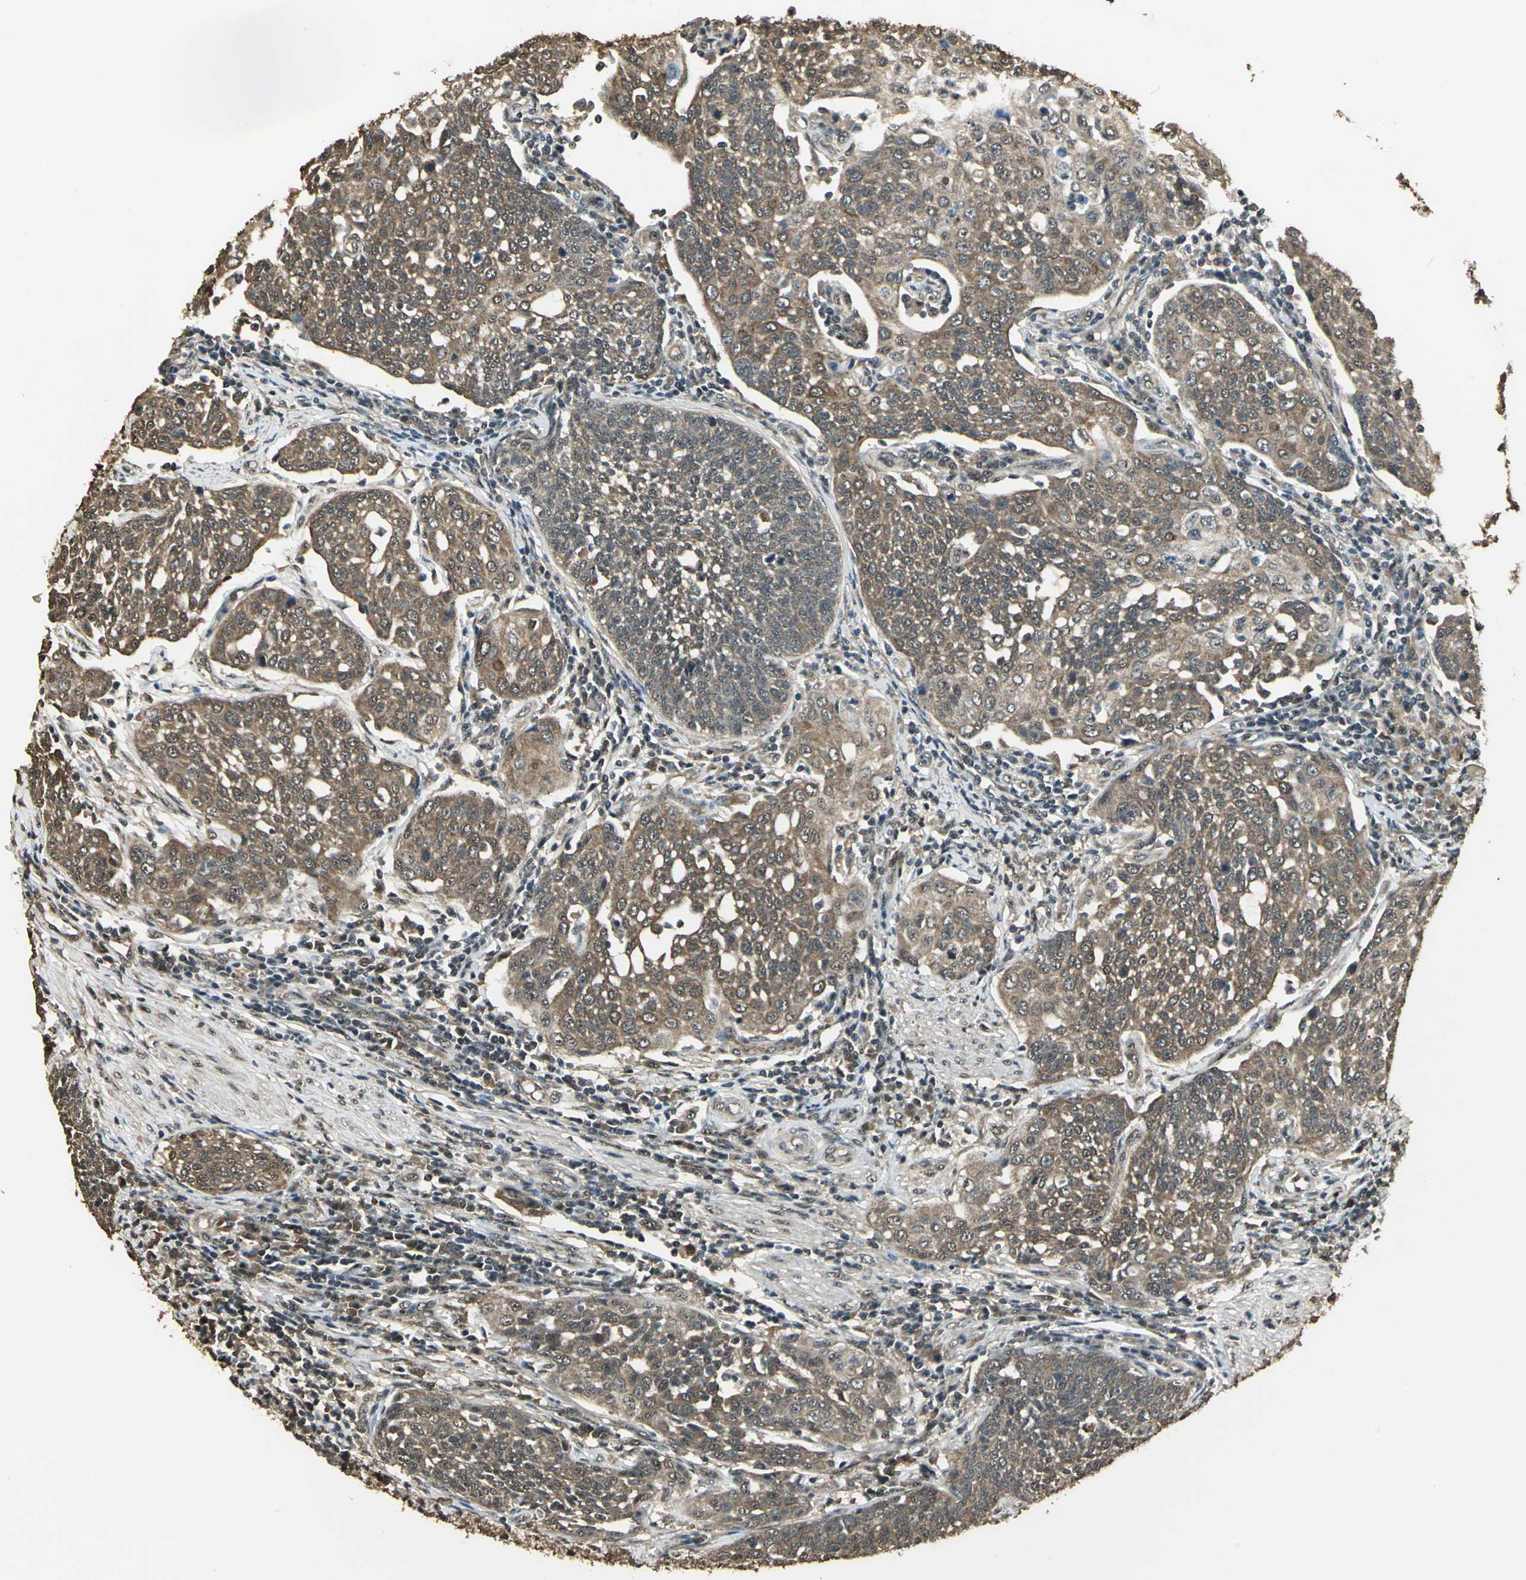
{"staining": {"intensity": "moderate", "quantity": "25%-75%", "location": "cytoplasmic/membranous"}, "tissue": "cervical cancer", "cell_type": "Tumor cells", "image_type": "cancer", "snomed": [{"axis": "morphology", "description": "Squamous cell carcinoma, NOS"}, {"axis": "topography", "description": "Cervix"}], "caption": "About 25%-75% of tumor cells in cervical cancer (squamous cell carcinoma) show moderate cytoplasmic/membranous protein staining as visualized by brown immunohistochemical staining.", "gene": "UCHL5", "patient": {"sex": "female", "age": 34}}